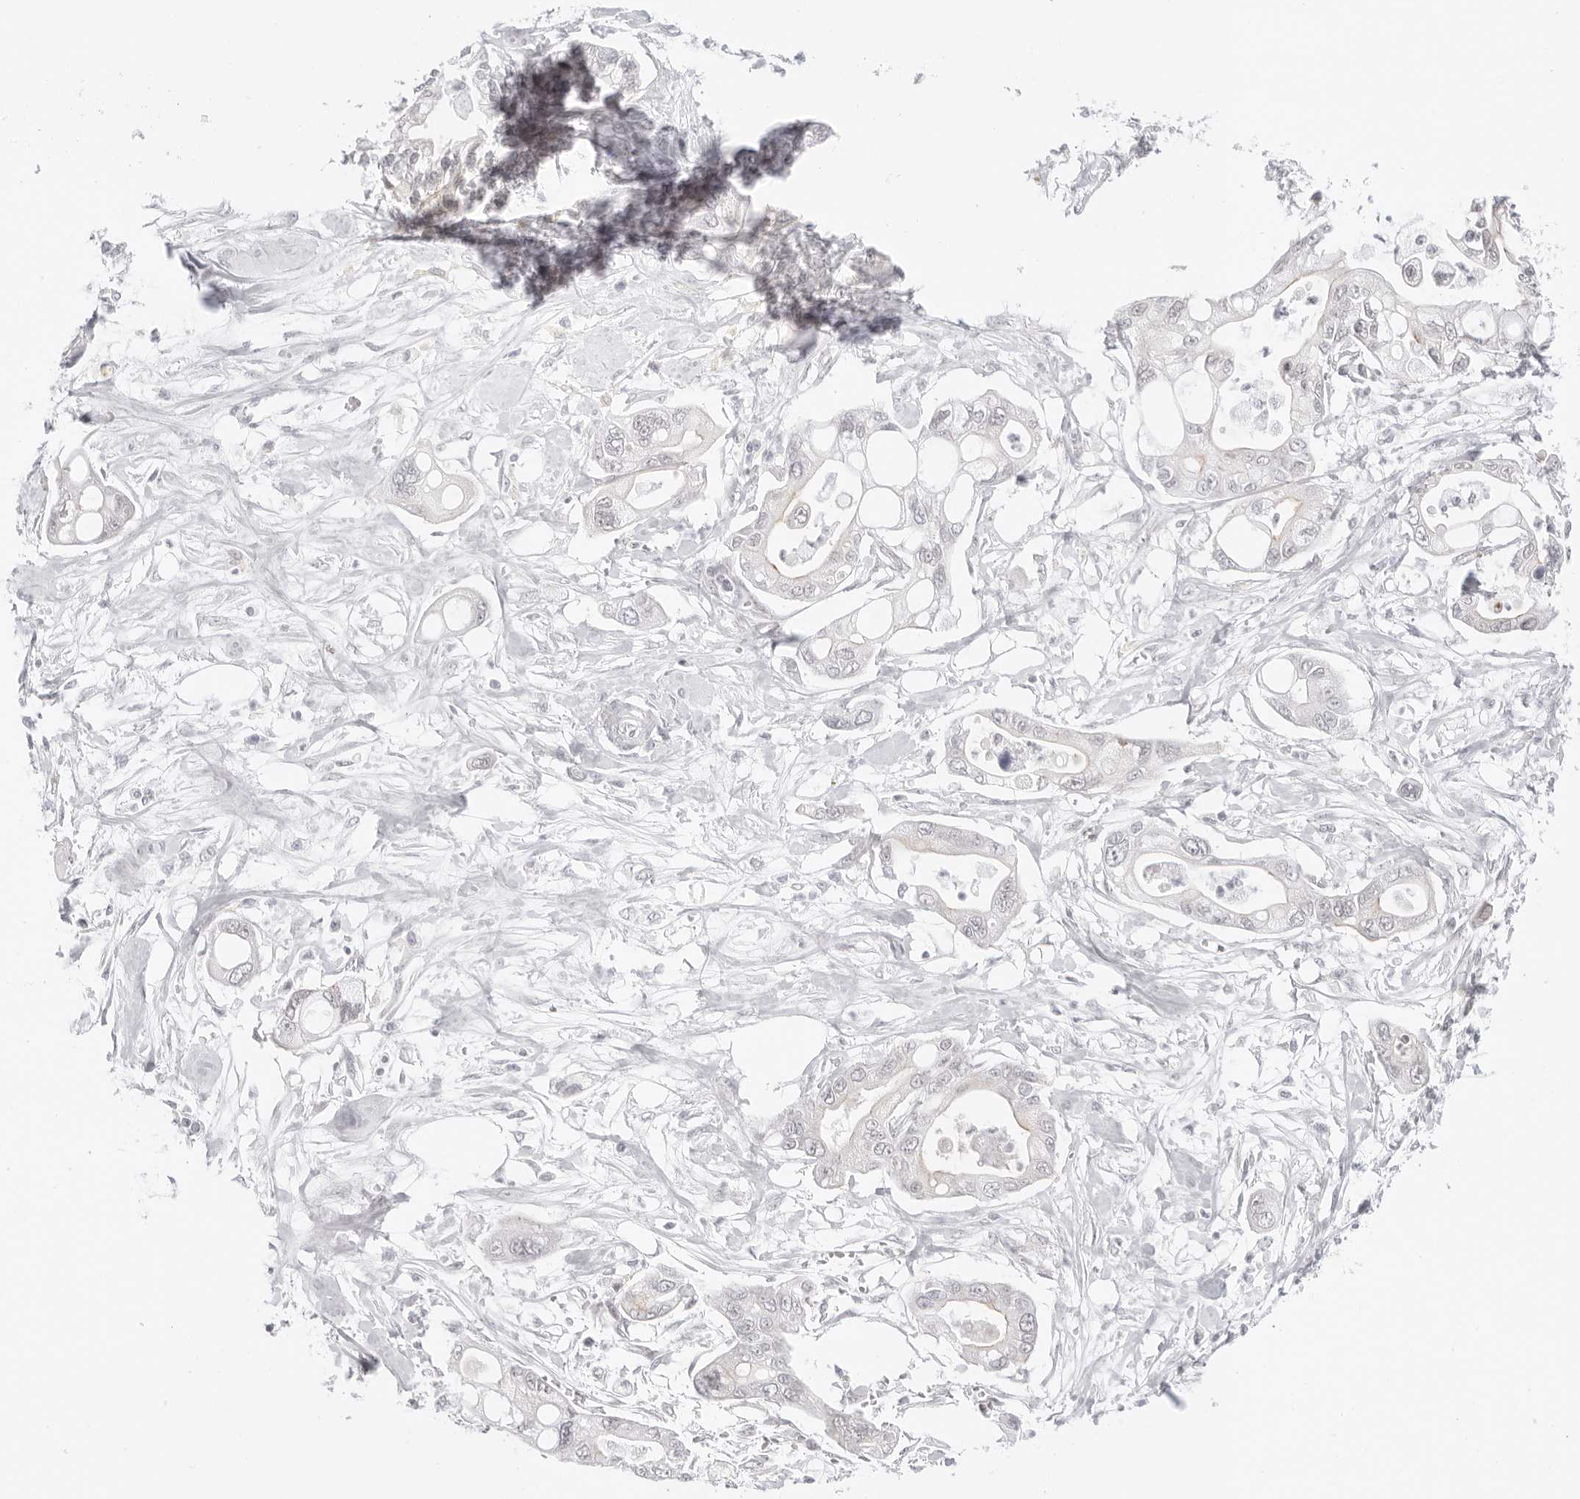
{"staining": {"intensity": "negative", "quantity": "none", "location": "none"}, "tissue": "pancreatic cancer", "cell_type": "Tumor cells", "image_type": "cancer", "snomed": [{"axis": "morphology", "description": "Adenocarcinoma, NOS"}, {"axis": "topography", "description": "Pancreas"}], "caption": "This is an immunohistochemistry image of pancreatic cancer (adenocarcinoma). There is no staining in tumor cells.", "gene": "MED18", "patient": {"sex": "male", "age": 68}}